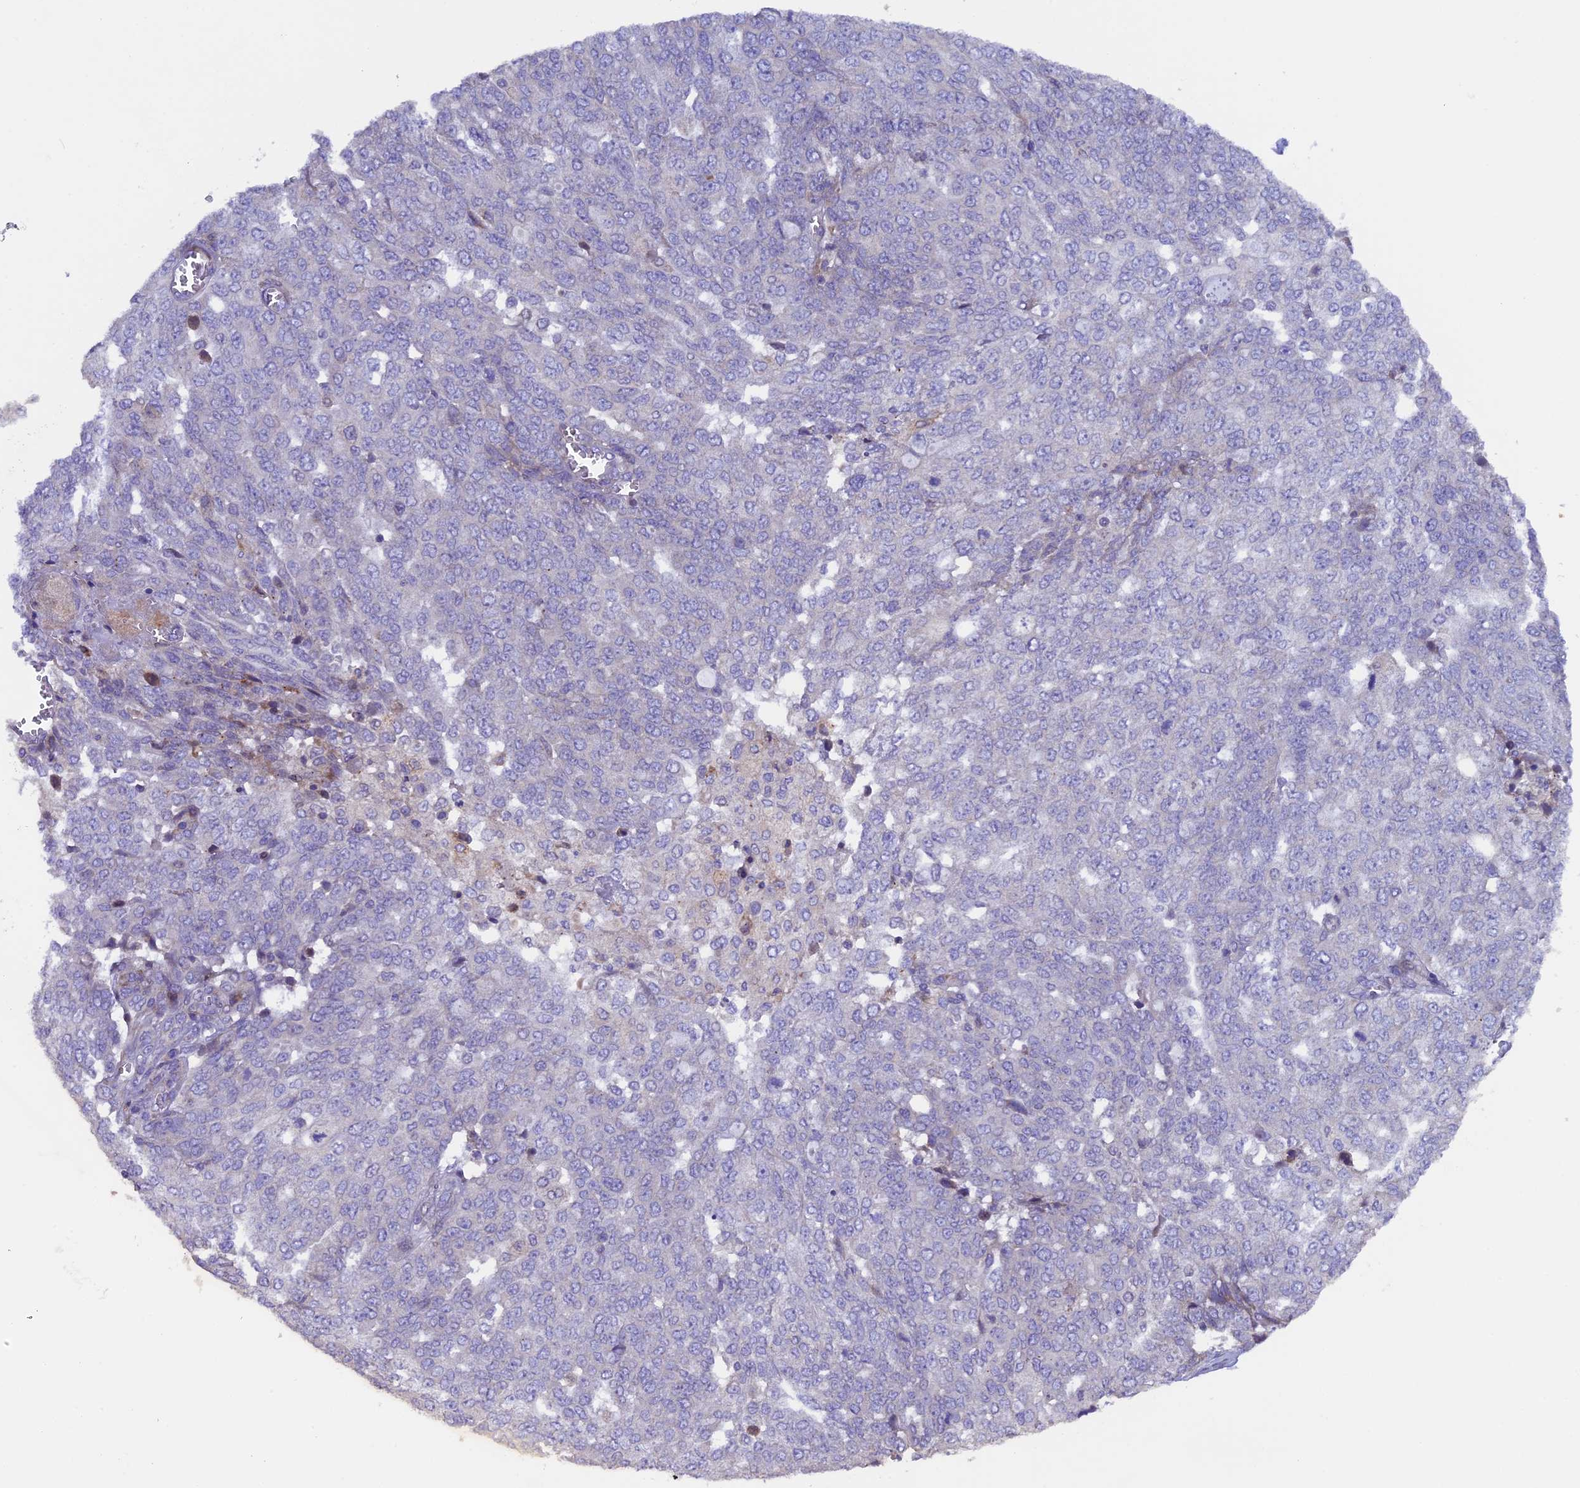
{"staining": {"intensity": "negative", "quantity": "none", "location": "none"}, "tissue": "ovarian cancer", "cell_type": "Tumor cells", "image_type": "cancer", "snomed": [{"axis": "morphology", "description": "Cystadenocarcinoma, serous, NOS"}, {"axis": "topography", "description": "Soft tissue"}, {"axis": "topography", "description": "Ovary"}], "caption": "Immunohistochemistry histopathology image of neoplastic tissue: serous cystadenocarcinoma (ovarian) stained with DAB (3,3'-diaminobenzidine) exhibits no significant protein expression in tumor cells.", "gene": "PIGU", "patient": {"sex": "female", "age": 57}}